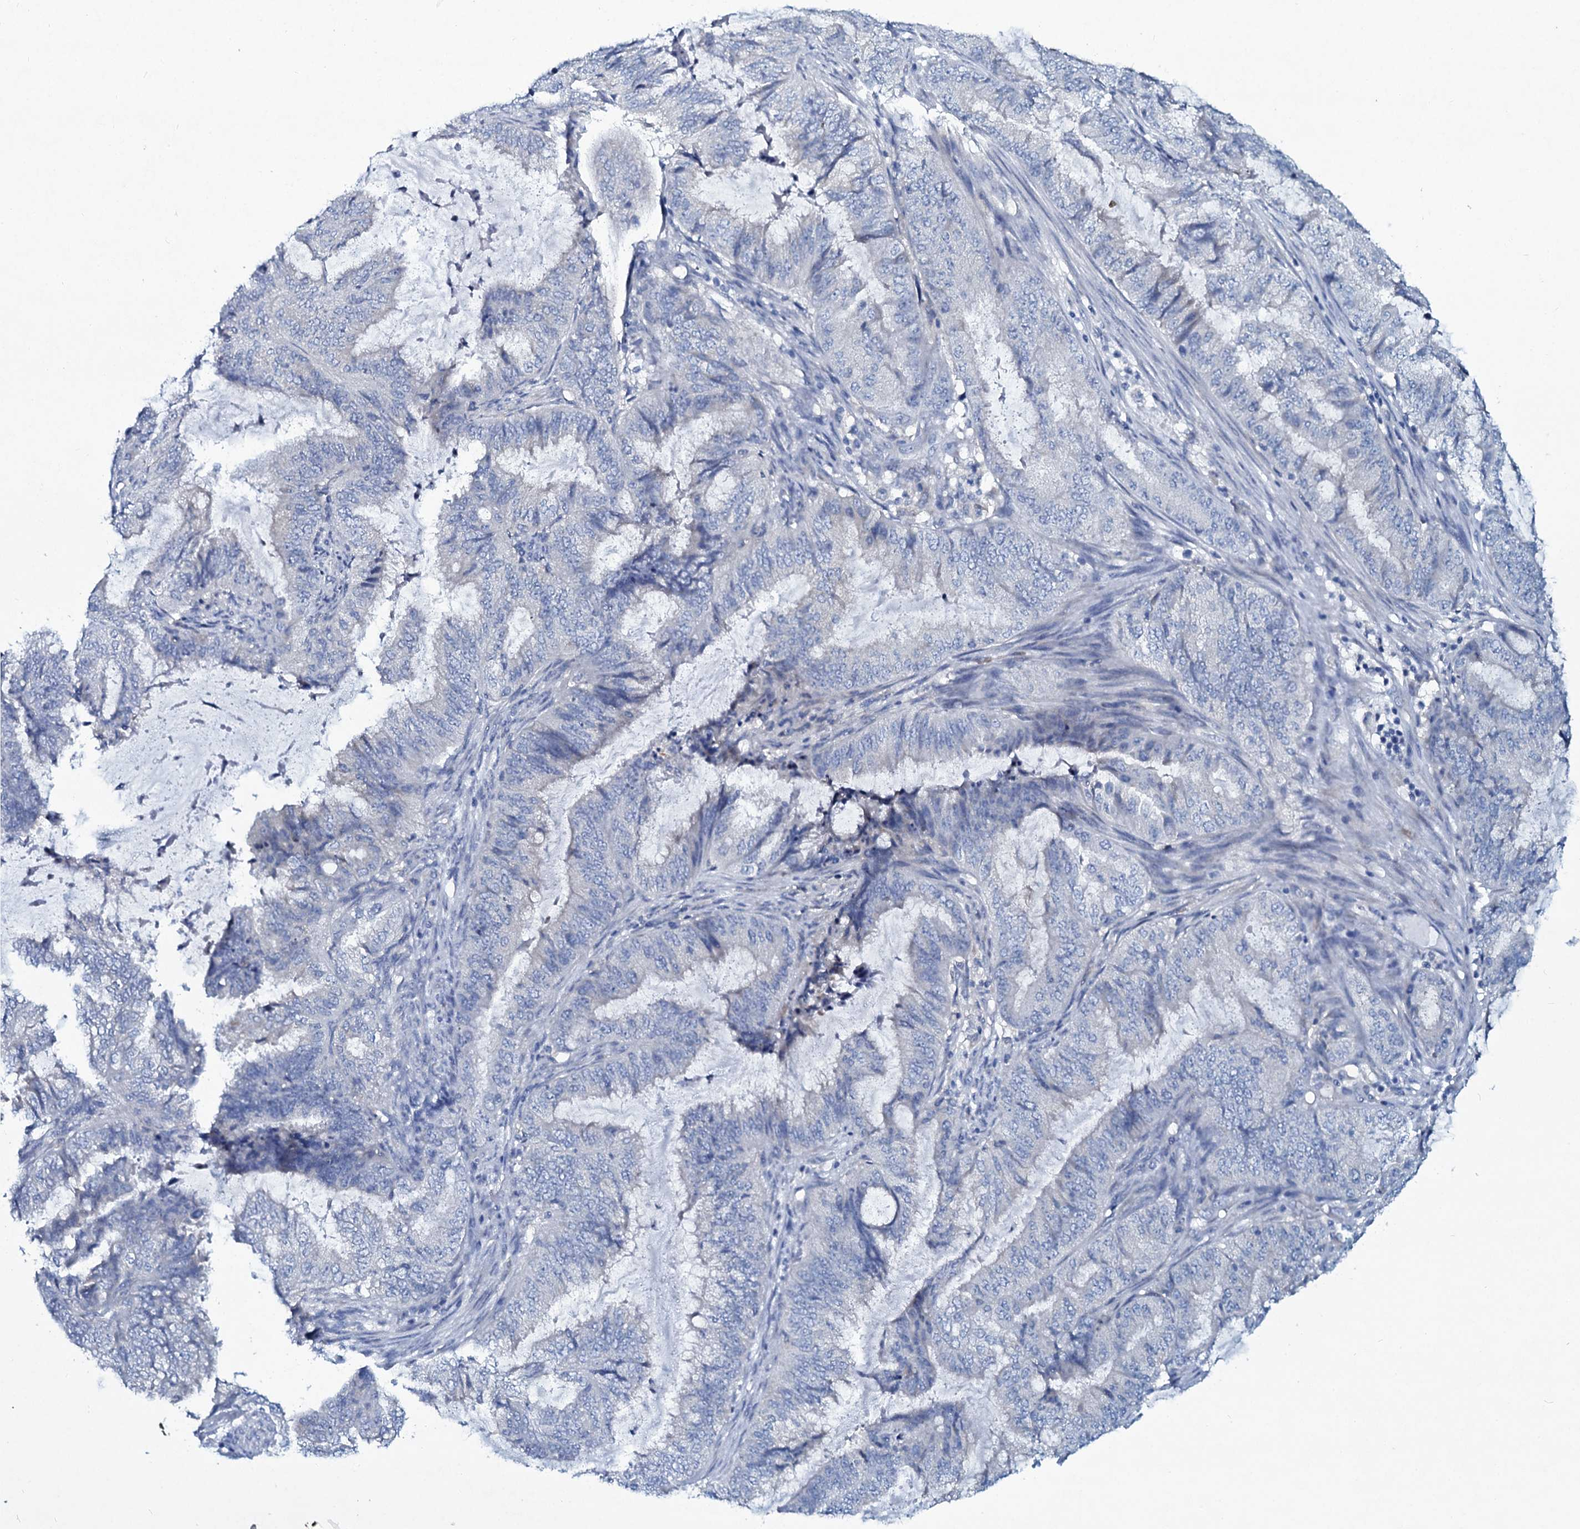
{"staining": {"intensity": "negative", "quantity": "none", "location": "none"}, "tissue": "endometrial cancer", "cell_type": "Tumor cells", "image_type": "cancer", "snomed": [{"axis": "morphology", "description": "Adenocarcinoma, NOS"}, {"axis": "topography", "description": "Endometrium"}], "caption": "Tumor cells are negative for protein expression in human endometrial cancer.", "gene": "TPGS2", "patient": {"sex": "female", "age": 51}}